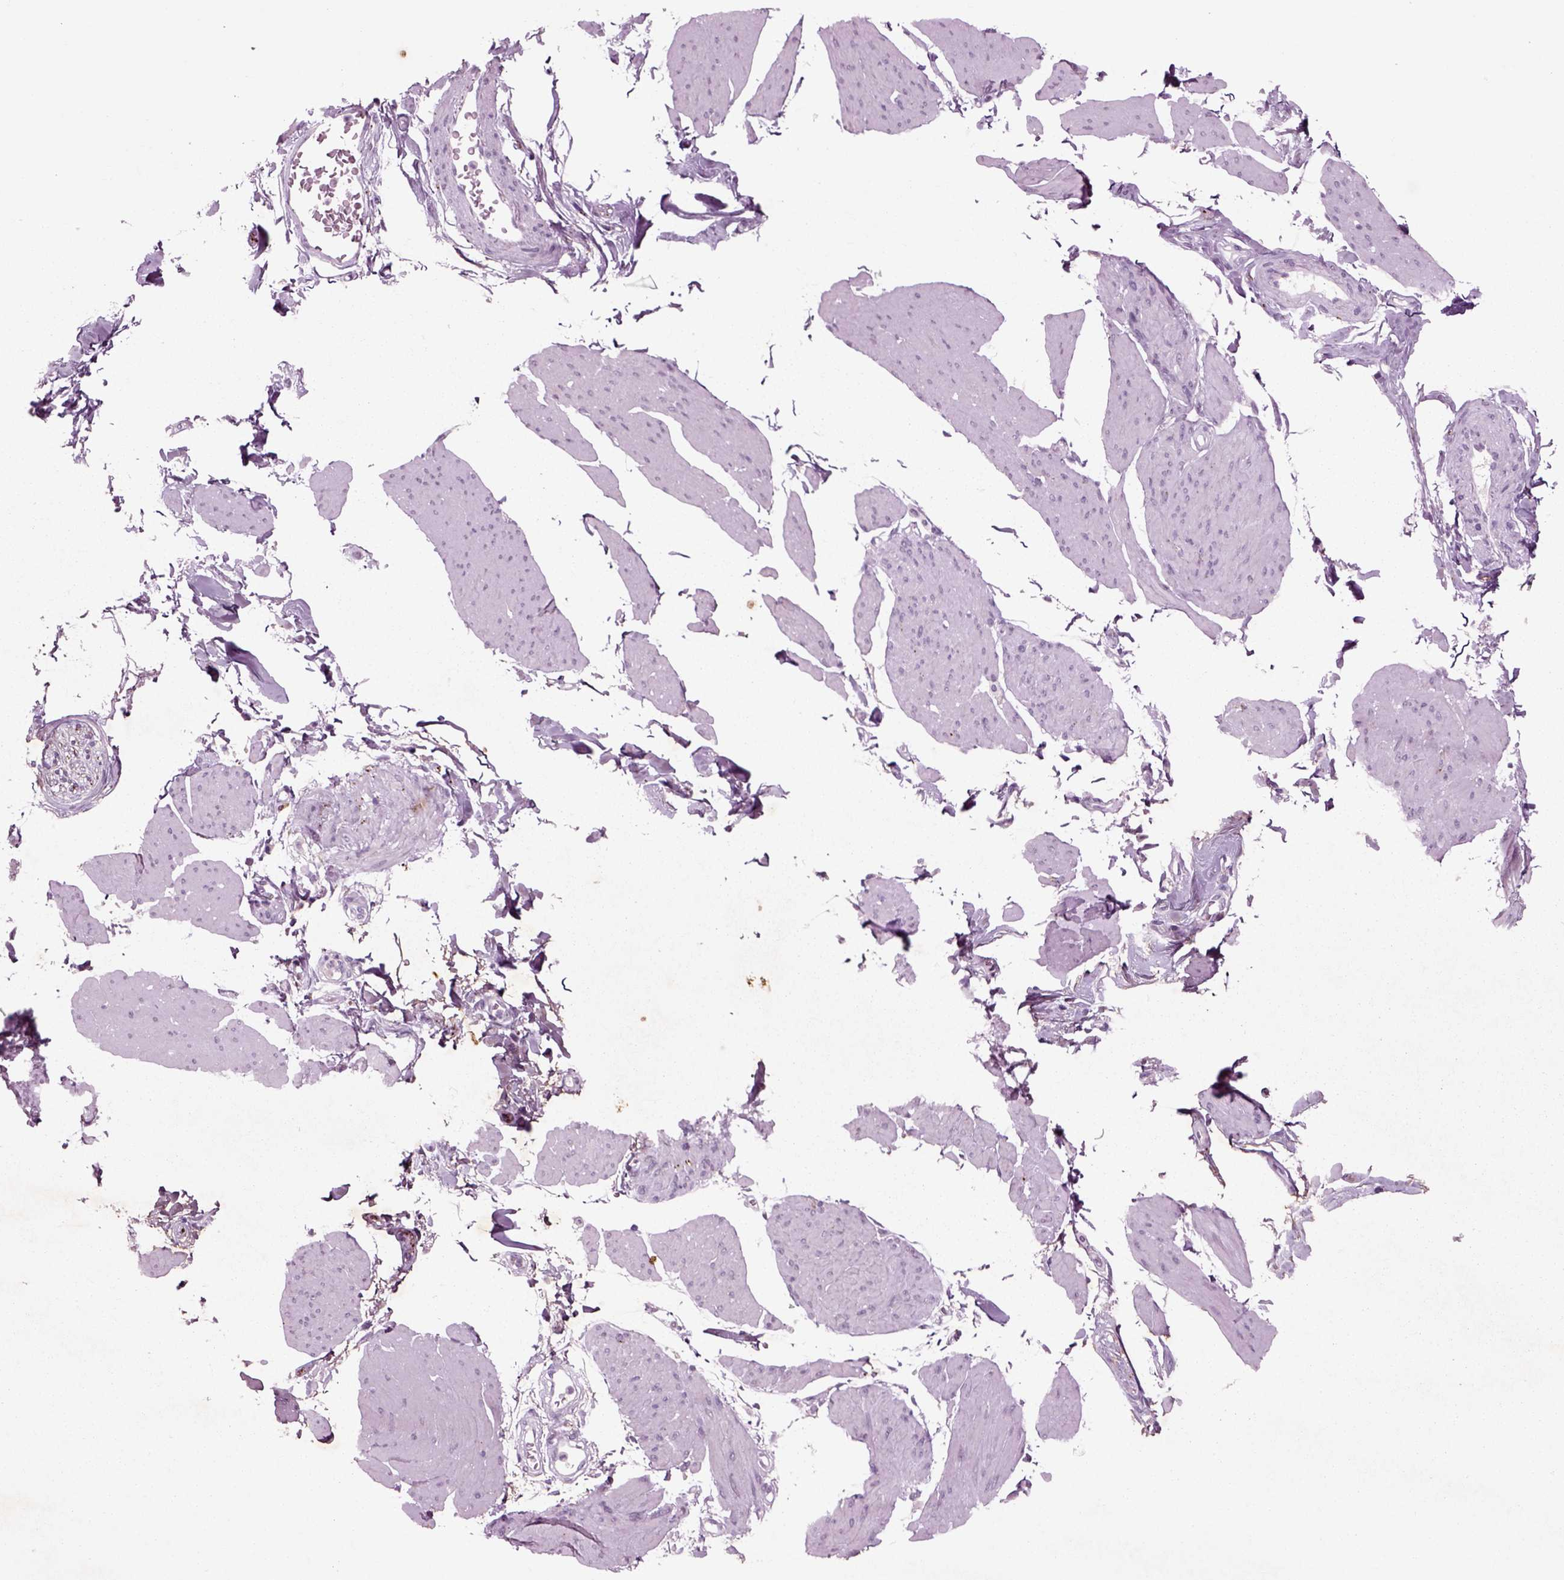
{"staining": {"intensity": "negative", "quantity": "none", "location": "none"}, "tissue": "smooth muscle", "cell_type": "Smooth muscle cells", "image_type": "normal", "snomed": [{"axis": "morphology", "description": "Normal tissue, NOS"}, {"axis": "topography", "description": "Adipose tissue"}, {"axis": "topography", "description": "Smooth muscle"}, {"axis": "topography", "description": "Peripheral nerve tissue"}], "caption": "This image is of benign smooth muscle stained with IHC to label a protein in brown with the nuclei are counter-stained blue. There is no expression in smooth muscle cells. Brightfield microscopy of immunohistochemistry stained with DAB (brown) and hematoxylin (blue), captured at high magnification.", "gene": "CHGB", "patient": {"sex": "male", "age": 83}}